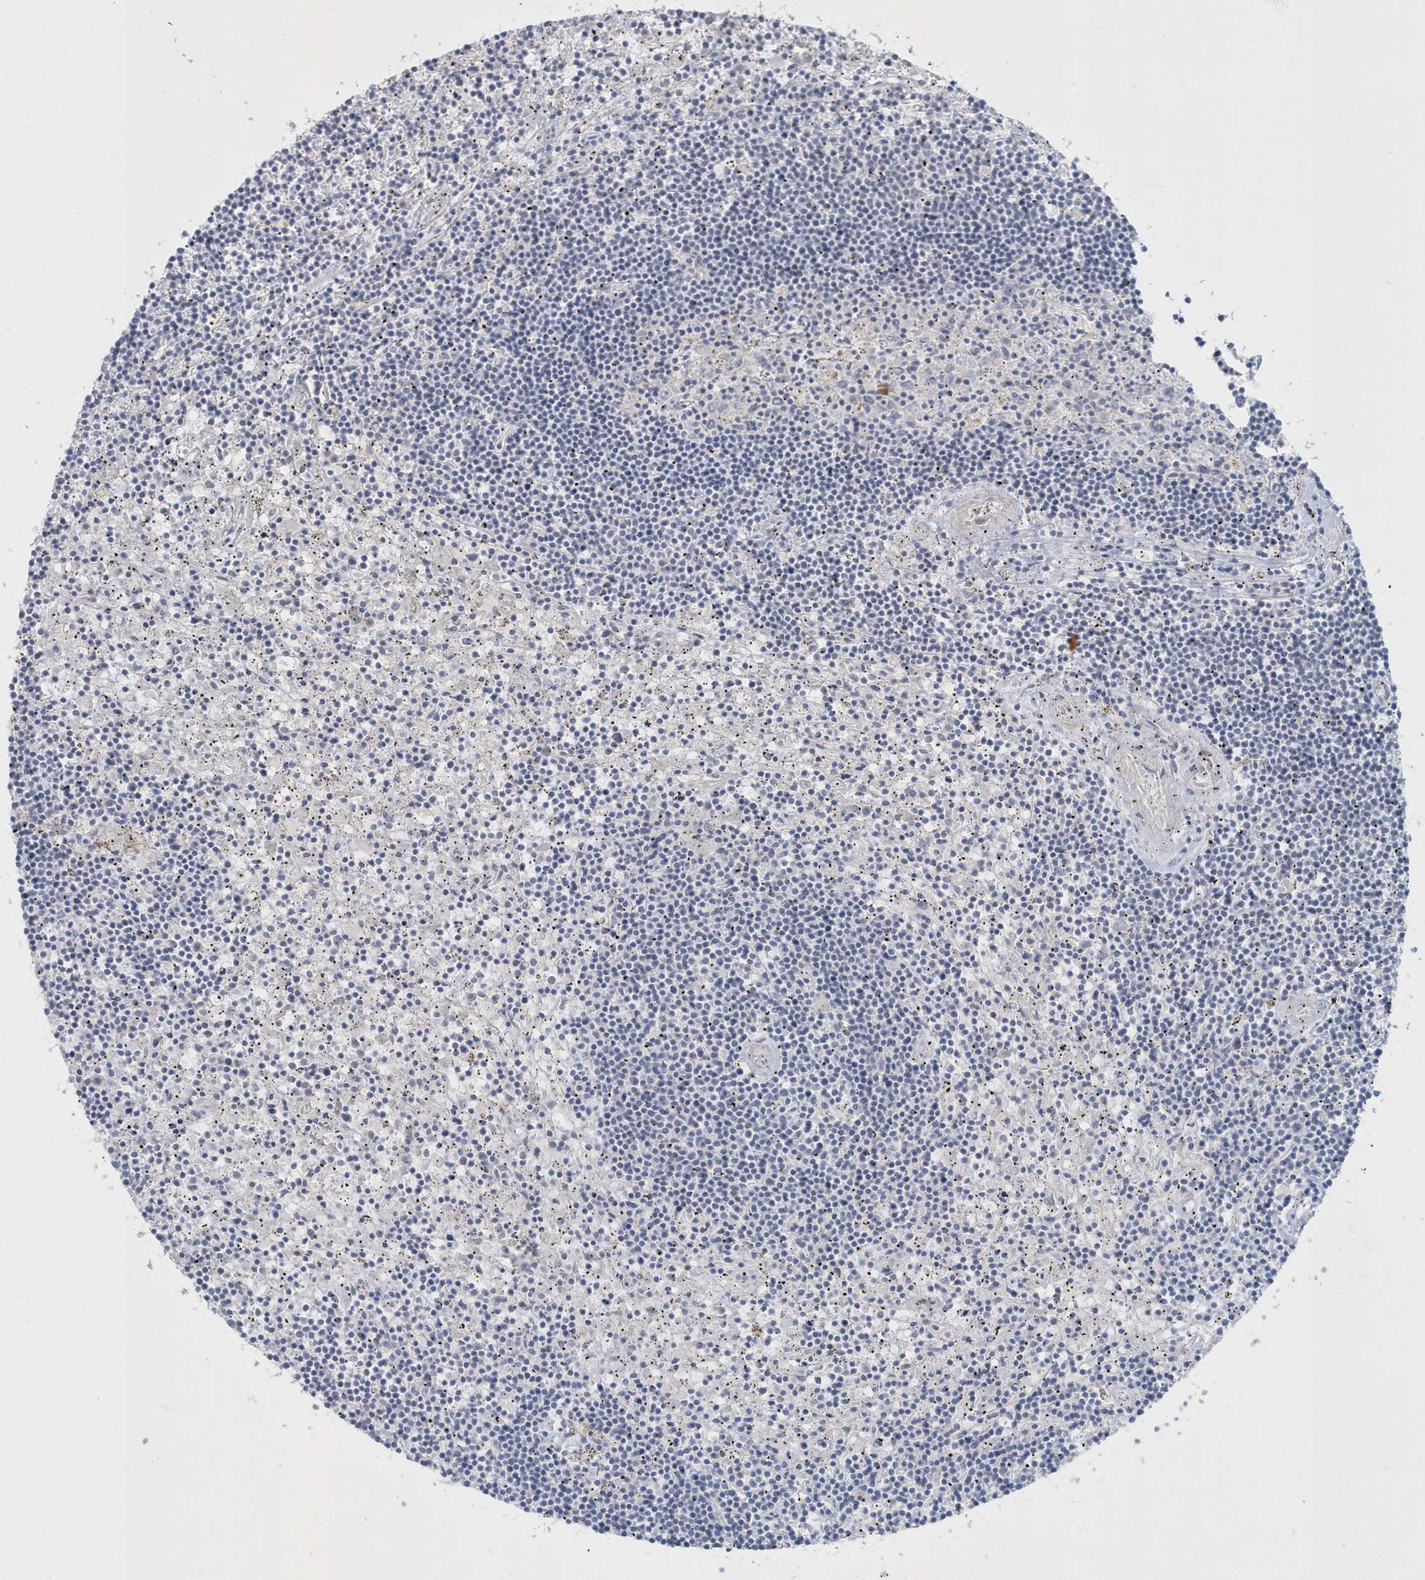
{"staining": {"intensity": "negative", "quantity": "none", "location": "none"}, "tissue": "lymphoma", "cell_type": "Tumor cells", "image_type": "cancer", "snomed": [{"axis": "morphology", "description": "Malignant lymphoma, non-Hodgkin's type, Low grade"}, {"axis": "topography", "description": "Spleen"}], "caption": "DAB immunohistochemical staining of lymphoma displays no significant positivity in tumor cells. (DAB (3,3'-diaminobenzidine) immunohistochemistry with hematoxylin counter stain).", "gene": "MYOT", "patient": {"sex": "male", "age": 76}}